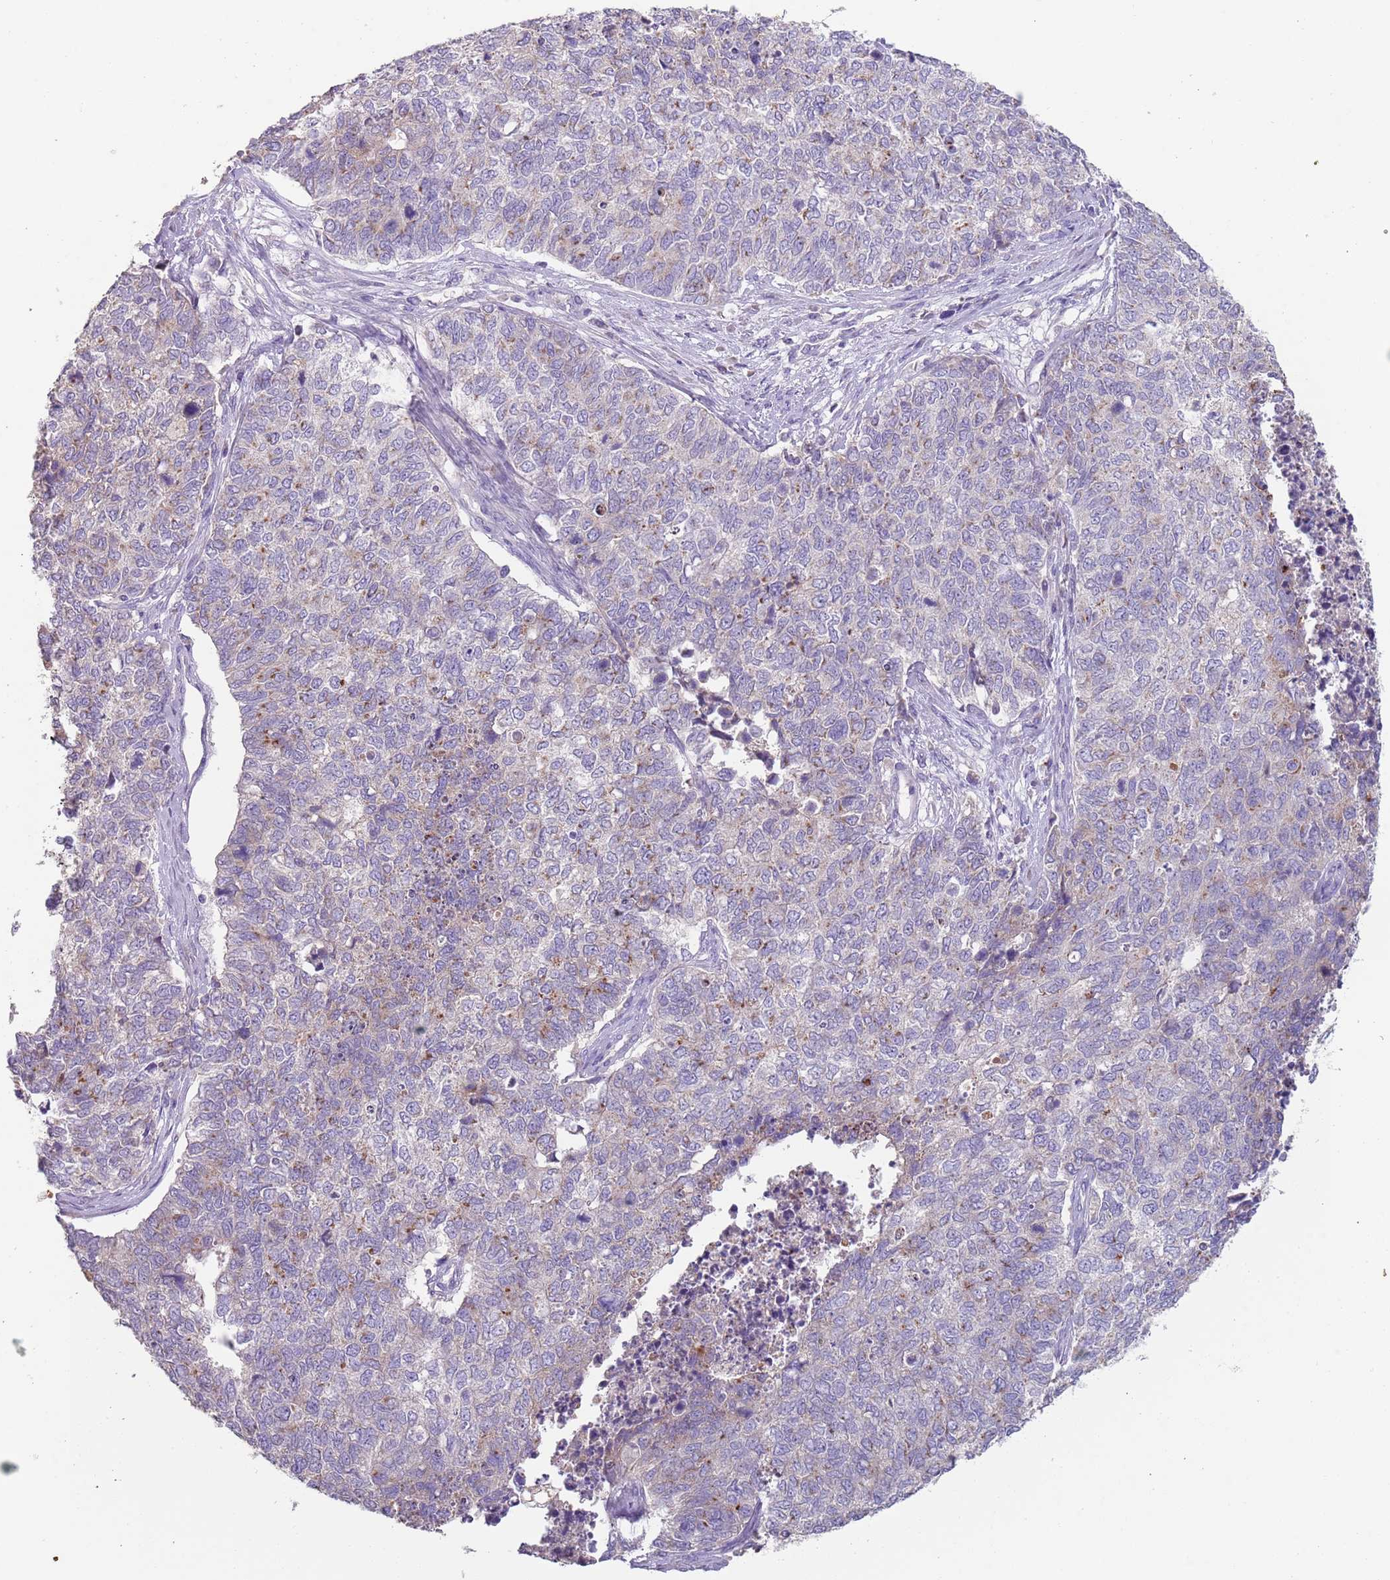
{"staining": {"intensity": "weak", "quantity": "<25%", "location": "cytoplasmic/membranous"}, "tissue": "cervical cancer", "cell_type": "Tumor cells", "image_type": "cancer", "snomed": [{"axis": "morphology", "description": "Squamous cell carcinoma, NOS"}, {"axis": "topography", "description": "Cervix"}], "caption": "Tumor cells are negative for brown protein staining in cervical squamous cell carcinoma. (IHC, brightfield microscopy, high magnification).", "gene": "TMEM251", "patient": {"sex": "female", "age": 63}}